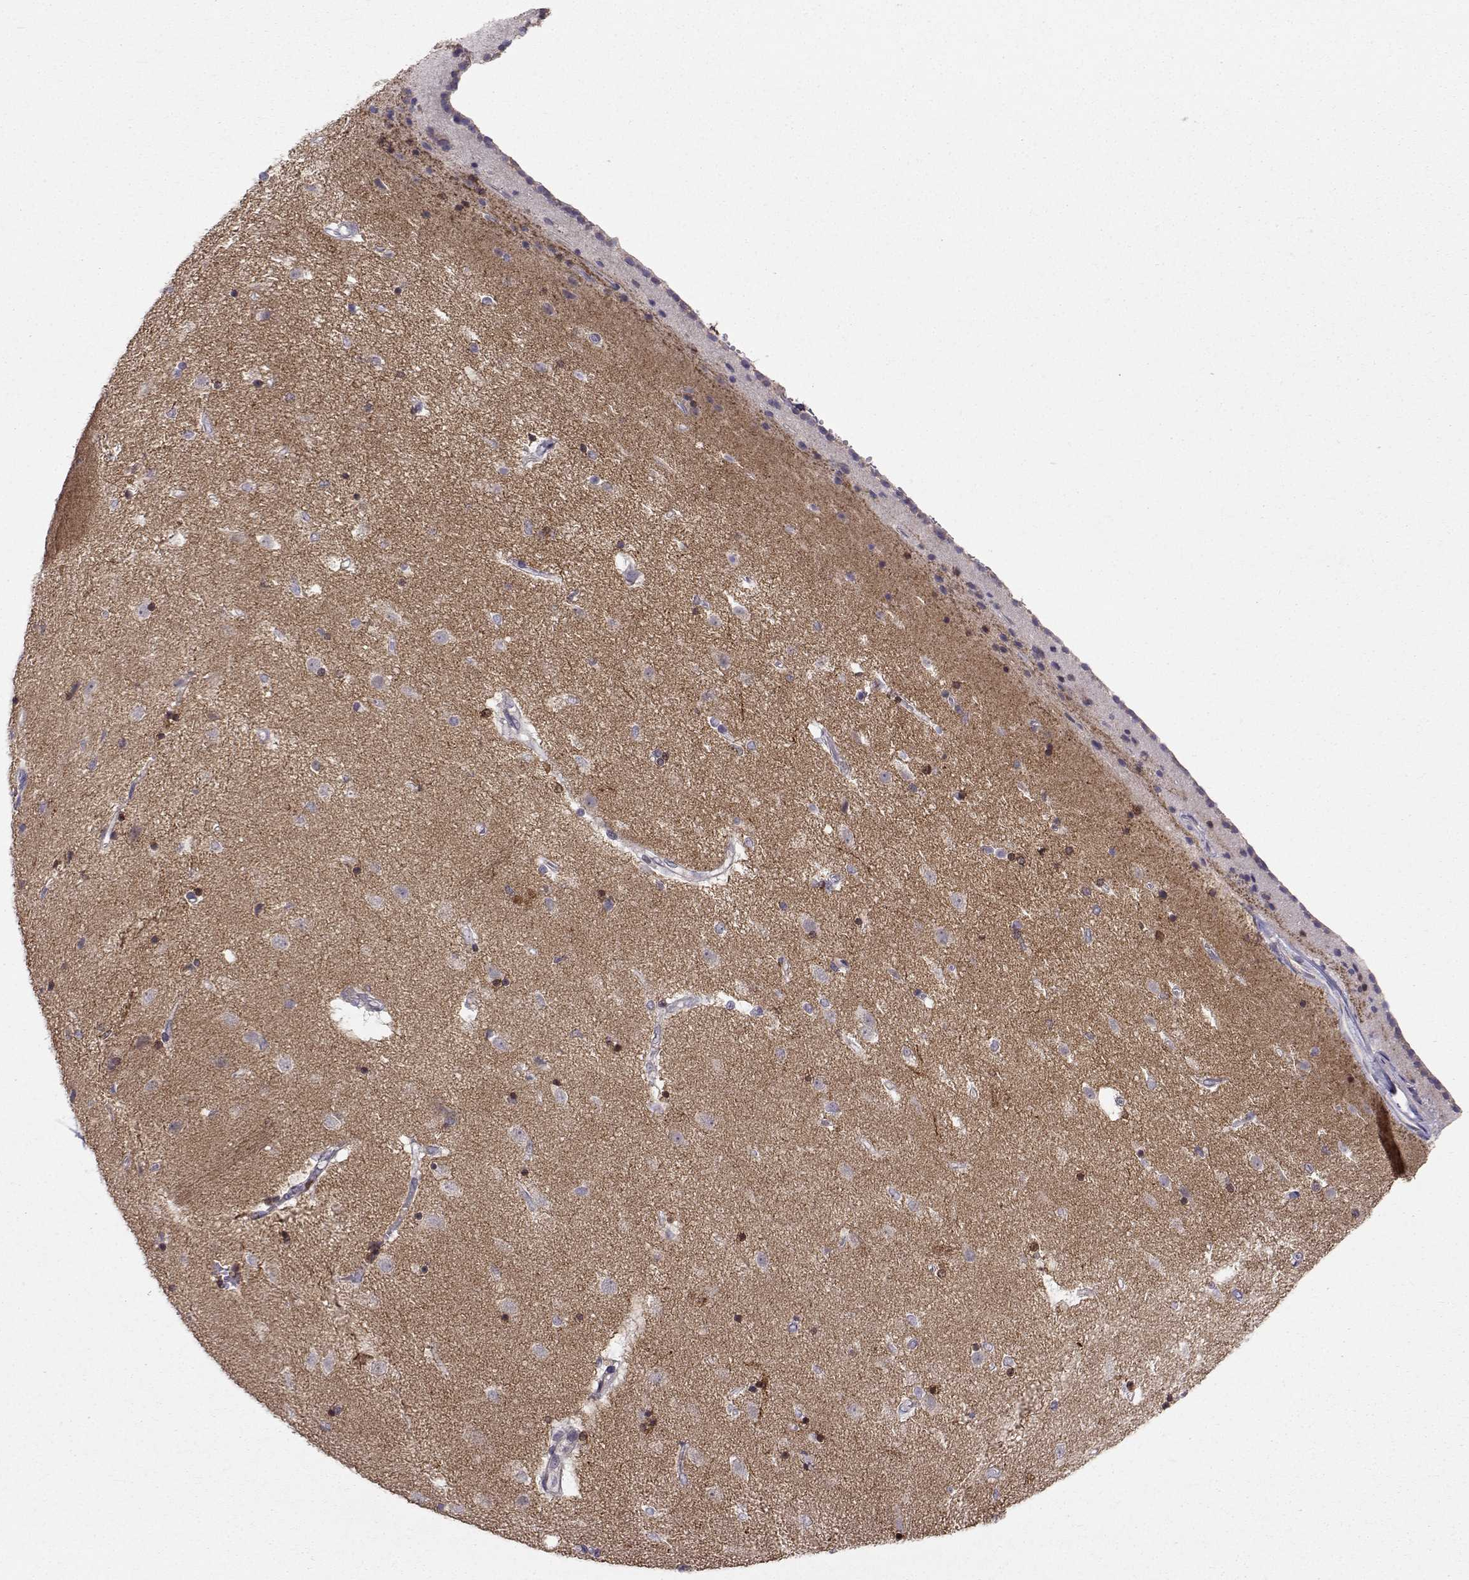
{"staining": {"intensity": "strong", "quantity": "25%-75%", "location": "cytoplasmic/membranous"}, "tissue": "caudate", "cell_type": "Glial cells", "image_type": "normal", "snomed": [{"axis": "morphology", "description": "Normal tissue, NOS"}, {"axis": "topography", "description": "Lateral ventricle wall"}], "caption": "Human caudate stained for a protein (brown) exhibits strong cytoplasmic/membranous positive expression in approximately 25%-75% of glial cells.", "gene": "PEX5L", "patient": {"sex": "female", "age": 71}}